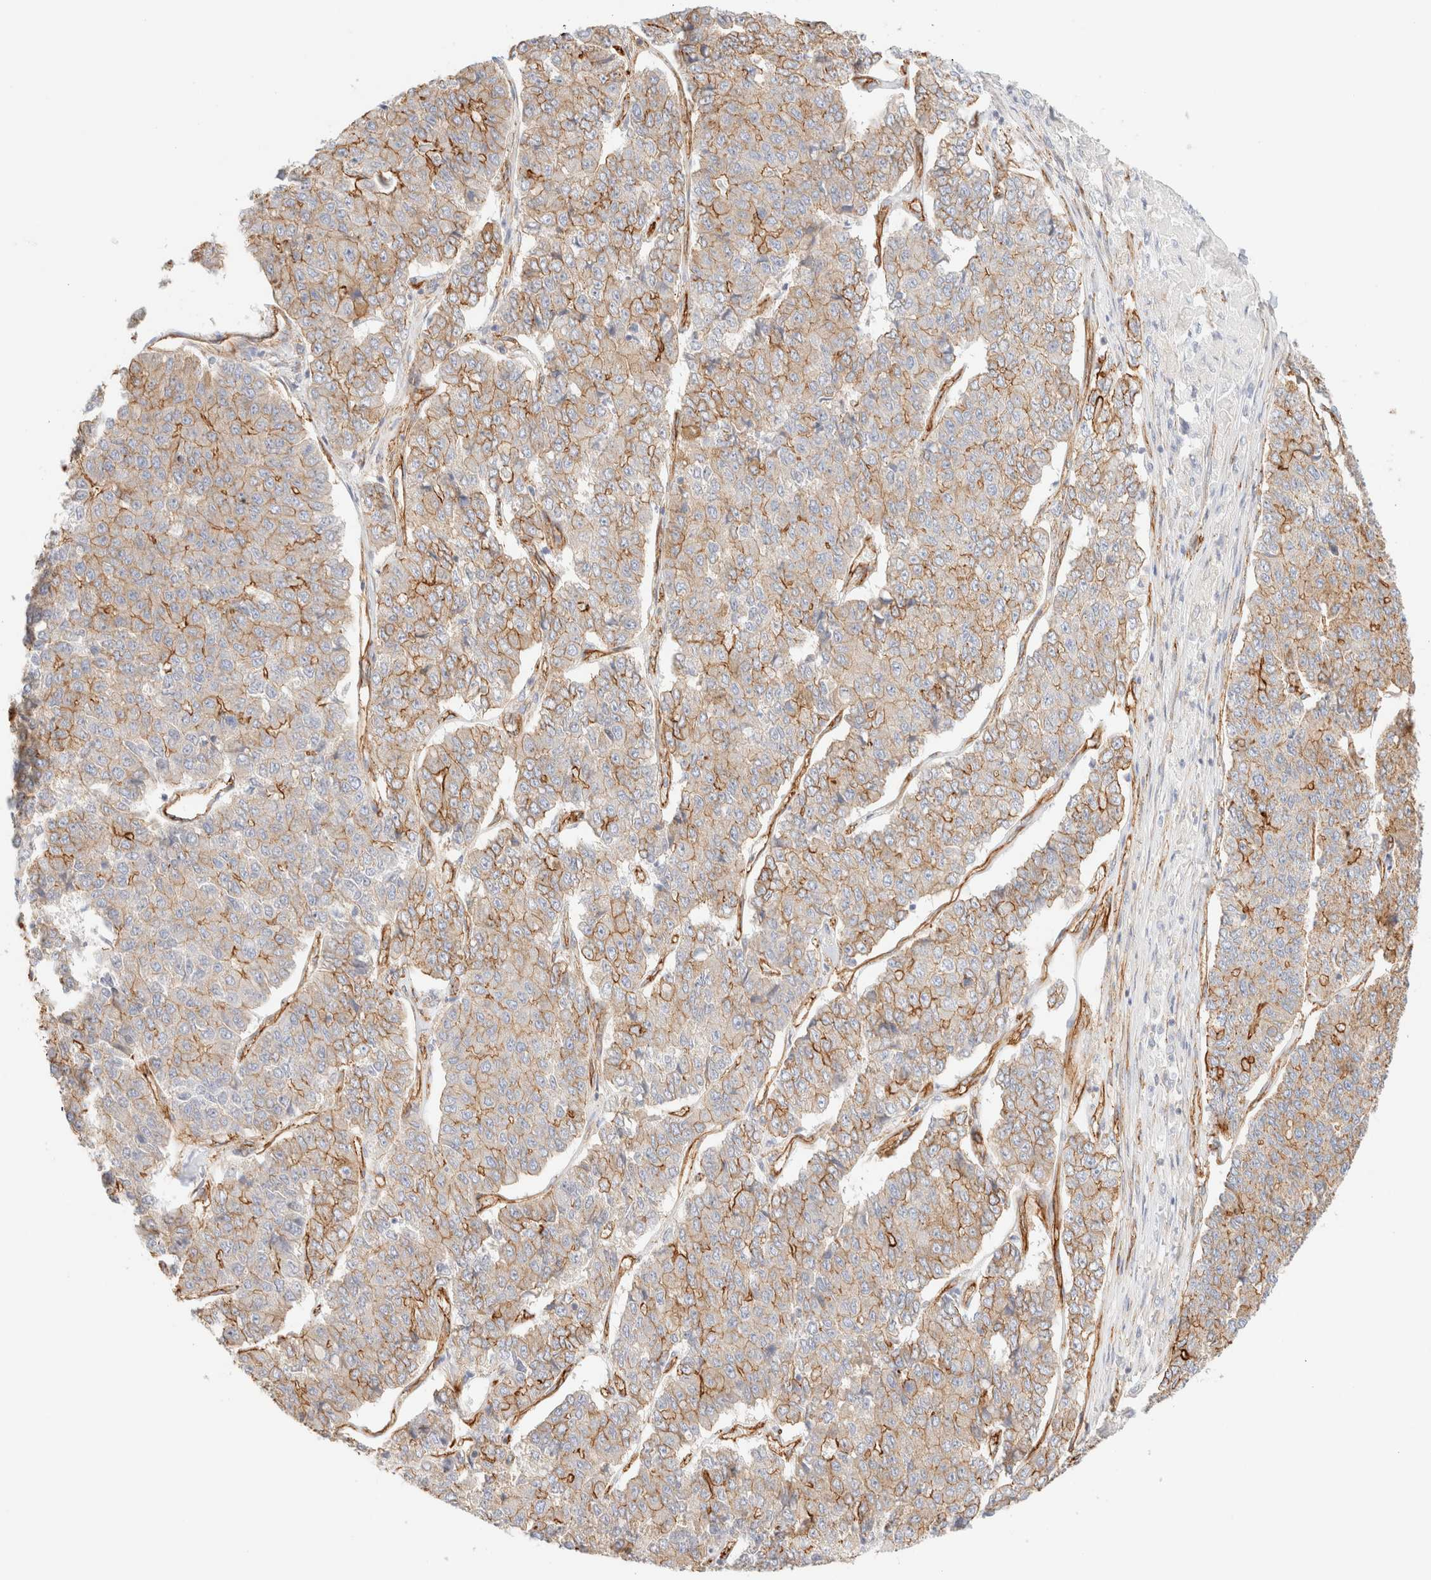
{"staining": {"intensity": "moderate", "quantity": "25%-75%", "location": "cytoplasmic/membranous"}, "tissue": "pancreatic cancer", "cell_type": "Tumor cells", "image_type": "cancer", "snomed": [{"axis": "morphology", "description": "Adenocarcinoma, NOS"}, {"axis": "topography", "description": "Pancreas"}], "caption": "Immunohistochemistry (IHC) histopathology image of human adenocarcinoma (pancreatic) stained for a protein (brown), which exhibits medium levels of moderate cytoplasmic/membranous positivity in about 25%-75% of tumor cells.", "gene": "CYB5R4", "patient": {"sex": "male", "age": 50}}